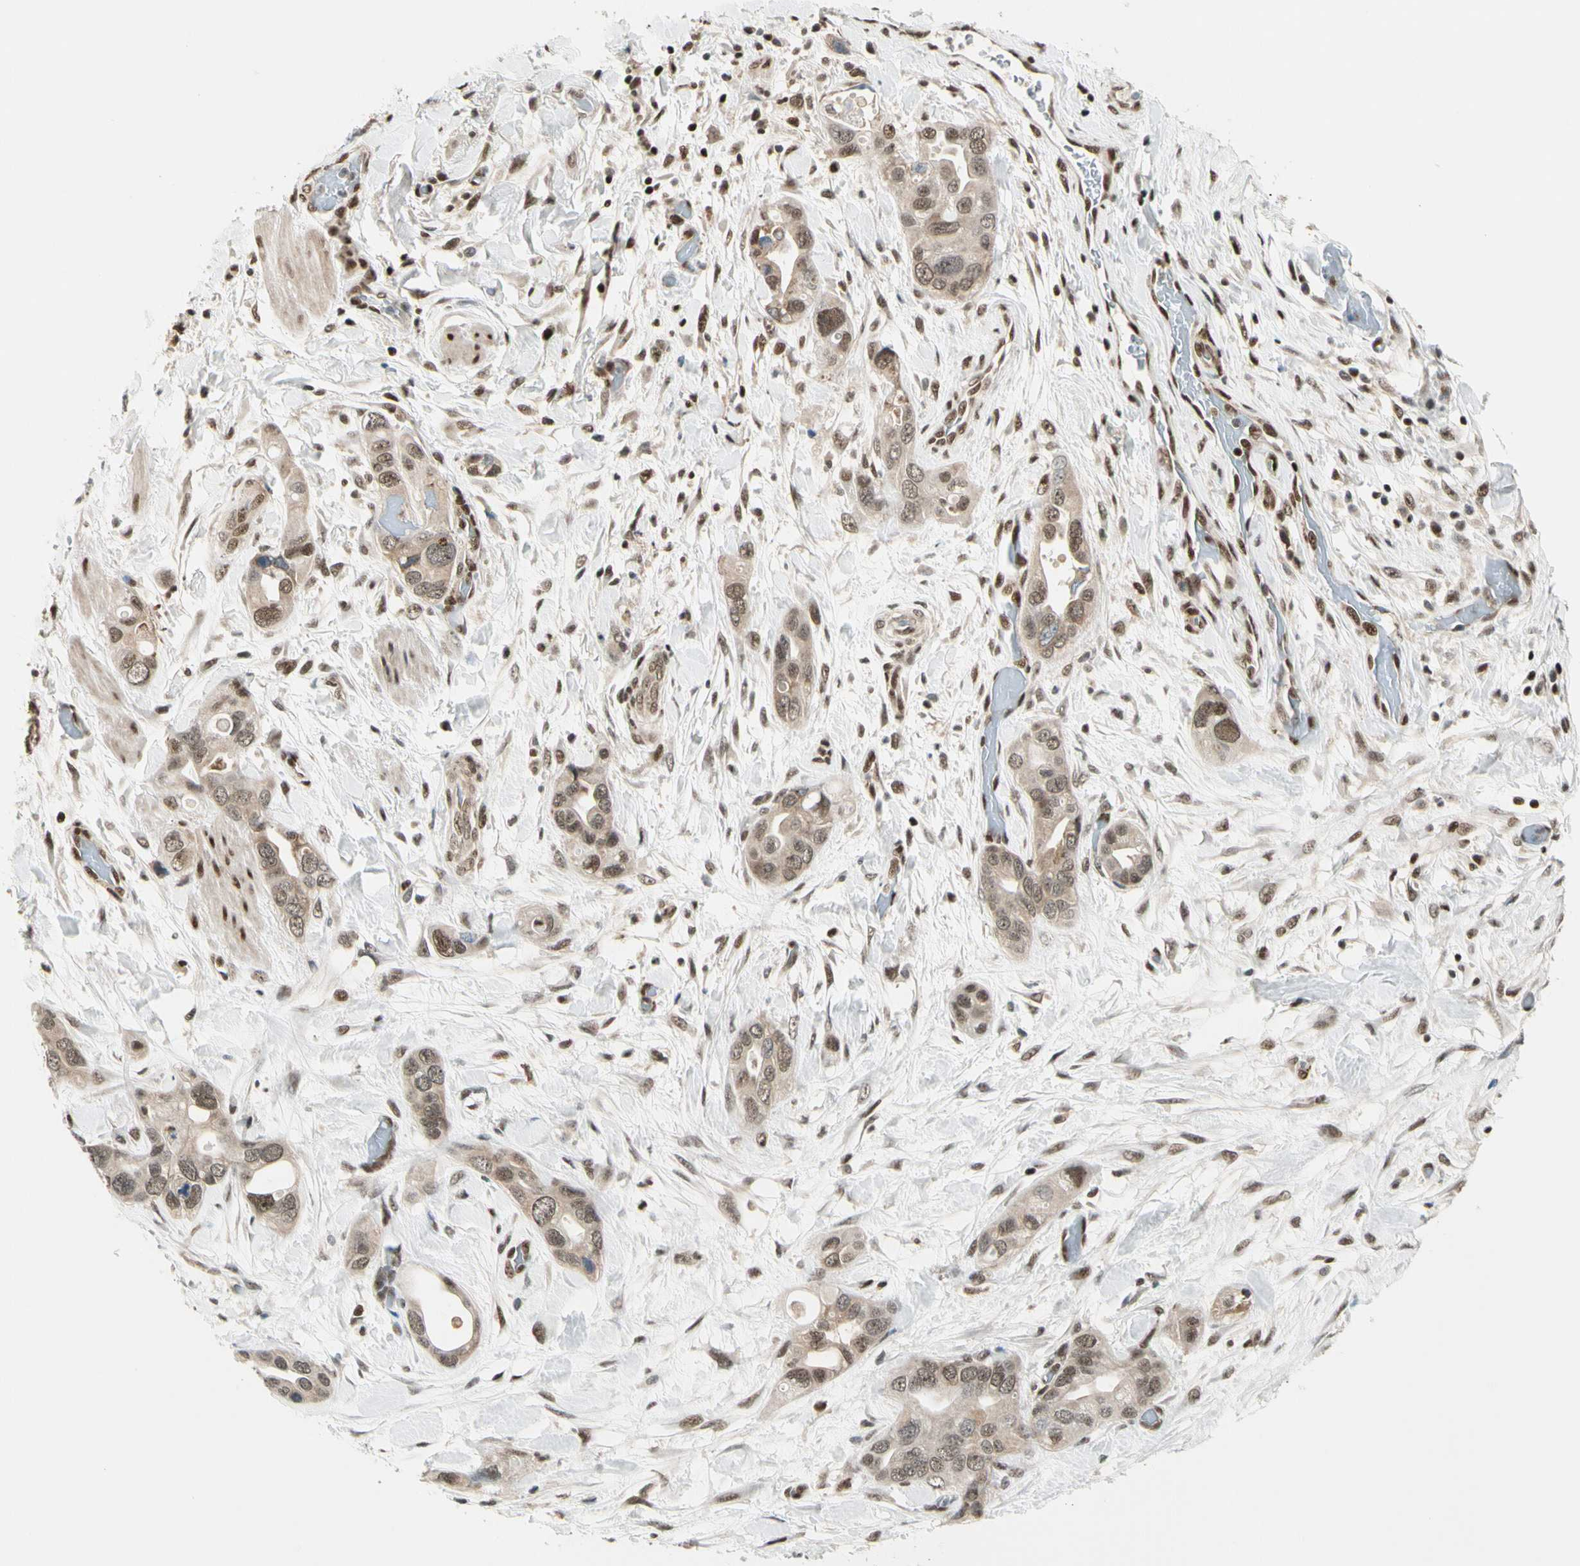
{"staining": {"intensity": "moderate", "quantity": ">75%", "location": "cytoplasmic/membranous,nuclear"}, "tissue": "pancreatic cancer", "cell_type": "Tumor cells", "image_type": "cancer", "snomed": [{"axis": "morphology", "description": "Adenocarcinoma, NOS"}, {"axis": "topography", "description": "Pancreas"}], "caption": "Protein expression analysis of human adenocarcinoma (pancreatic) reveals moderate cytoplasmic/membranous and nuclear positivity in approximately >75% of tumor cells. (DAB IHC, brown staining for protein, blue staining for nuclei).", "gene": "DAXX", "patient": {"sex": "female", "age": 77}}